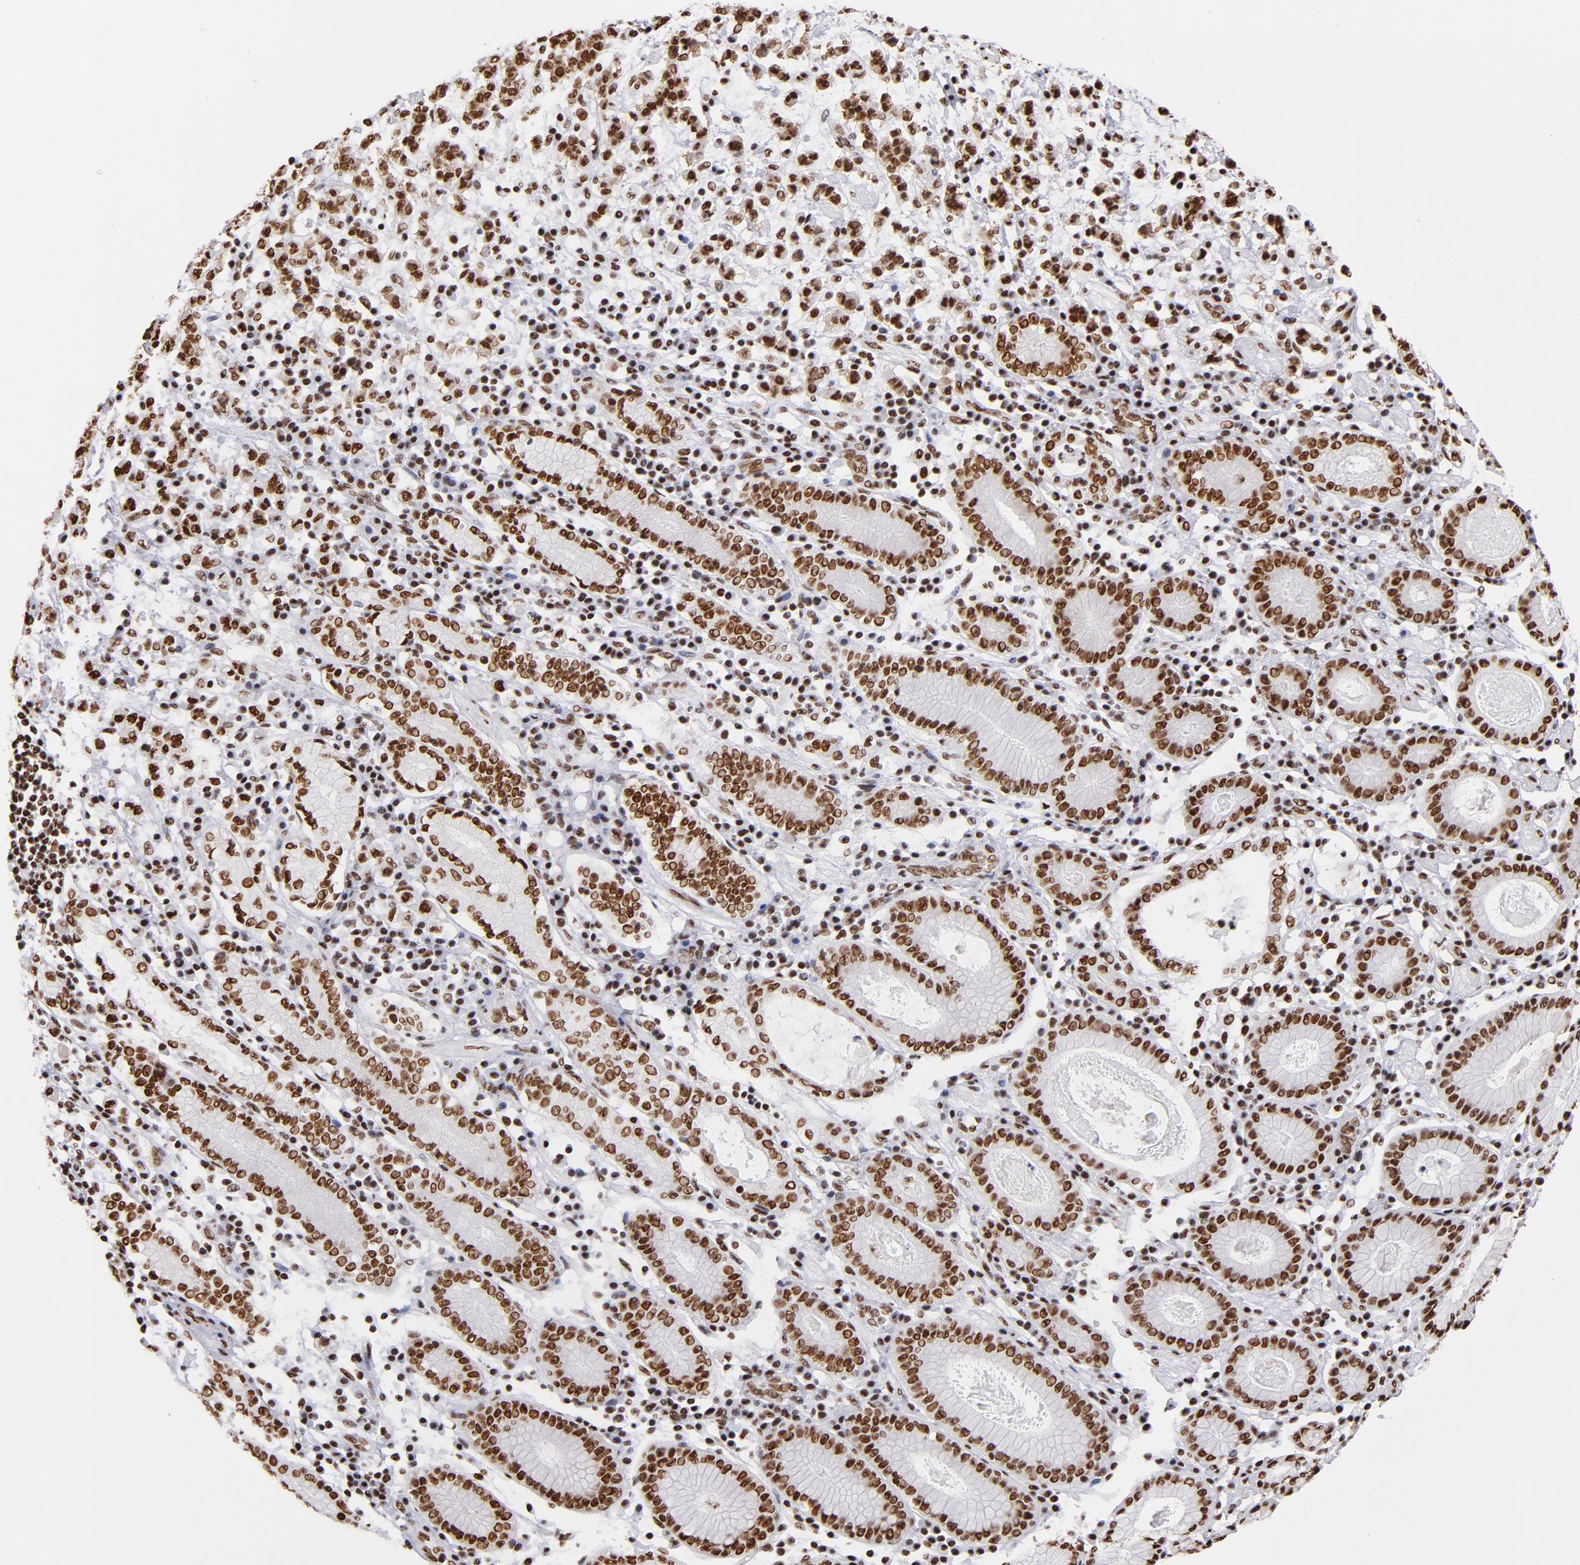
{"staining": {"intensity": "strong", "quantity": ">75%", "location": "nuclear"}, "tissue": "stomach cancer", "cell_type": "Tumor cells", "image_type": "cancer", "snomed": [{"axis": "morphology", "description": "Adenocarcinoma, NOS"}, {"axis": "topography", "description": "Stomach, lower"}], "caption": "Immunohistochemical staining of human adenocarcinoma (stomach) shows high levels of strong nuclear positivity in about >75% of tumor cells.", "gene": "MRE11", "patient": {"sex": "male", "age": 88}}